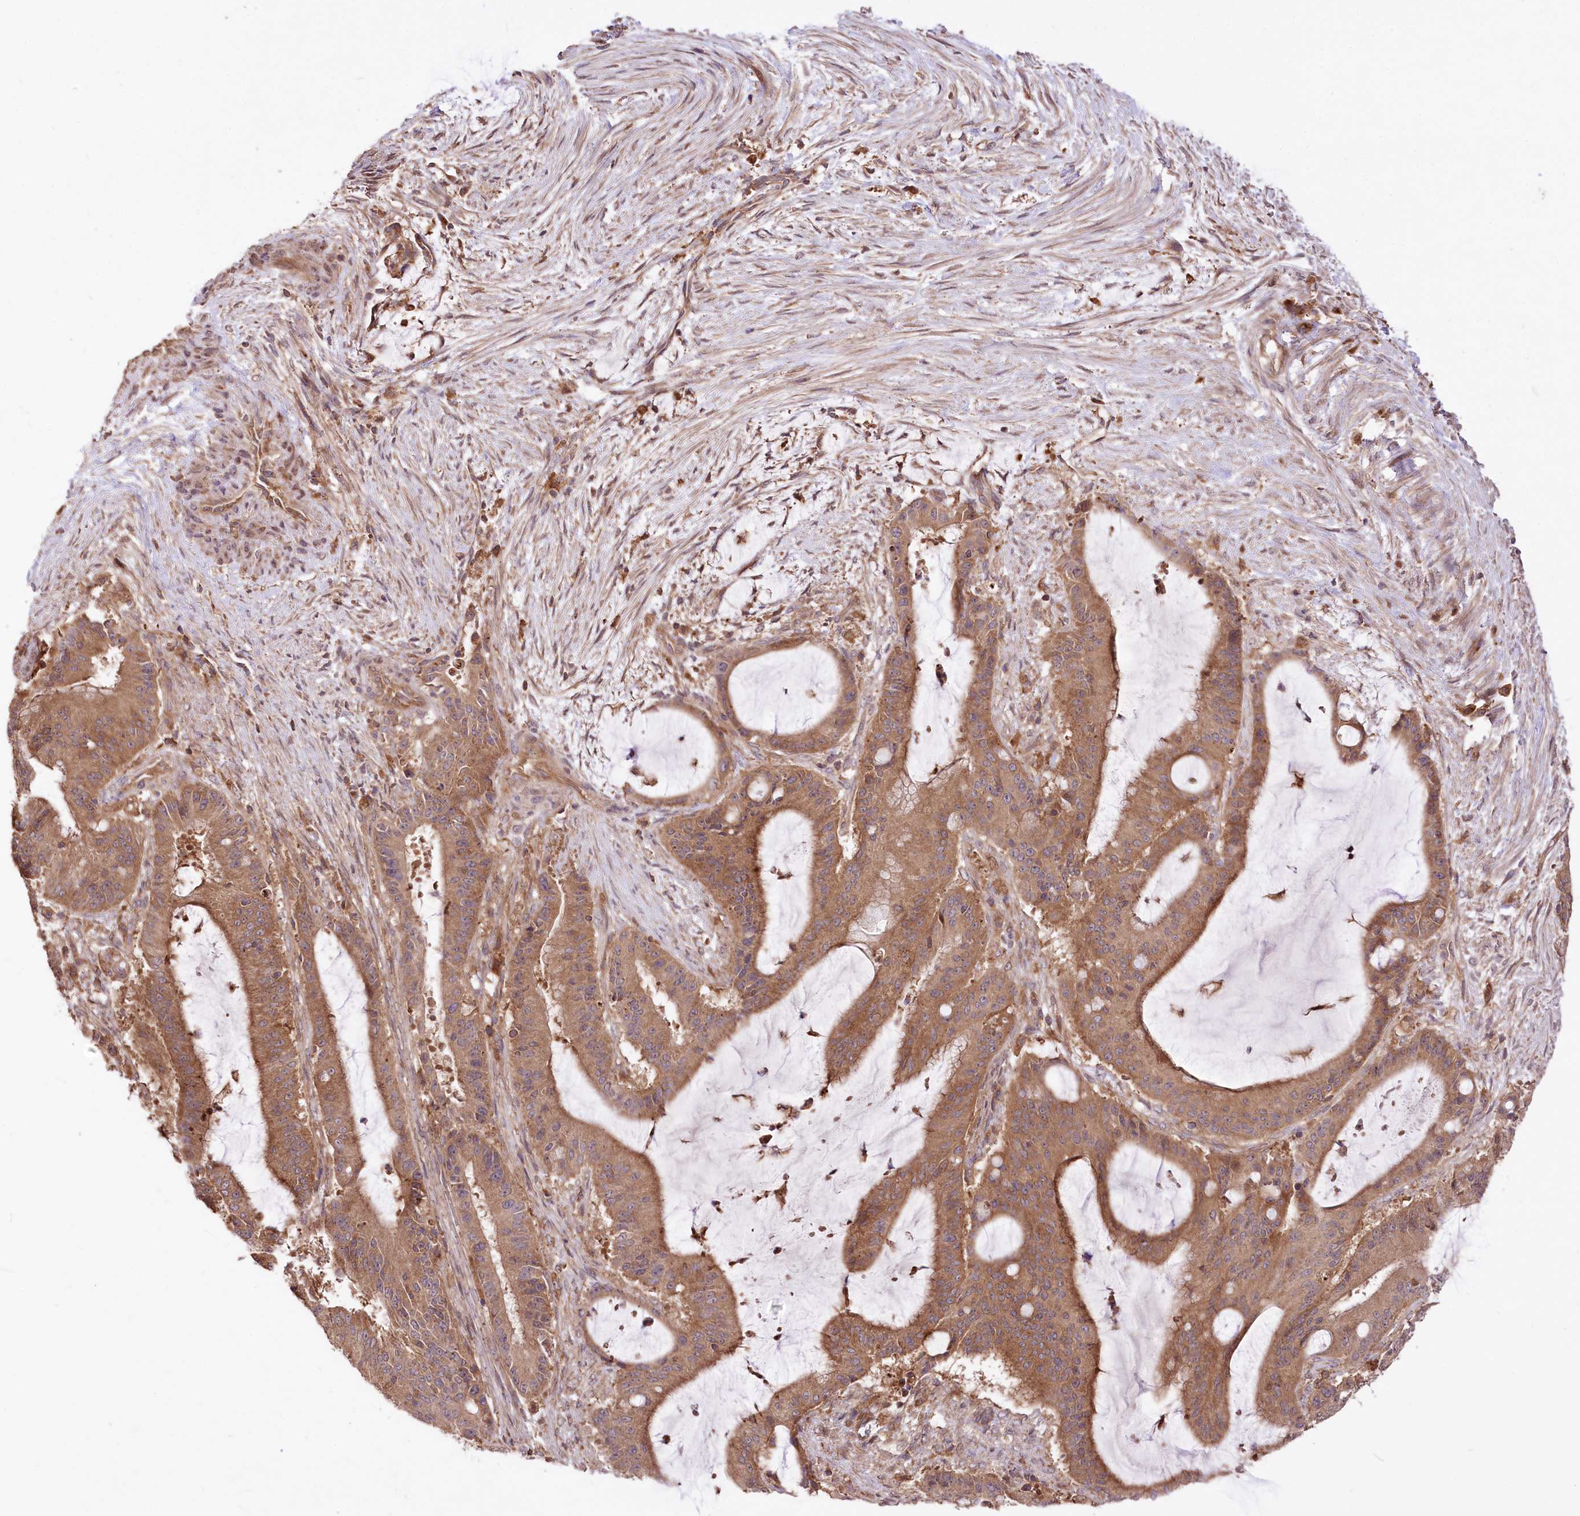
{"staining": {"intensity": "moderate", "quantity": ">75%", "location": "cytoplasmic/membranous"}, "tissue": "liver cancer", "cell_type": "Tumor cells", "image_type": "cancer", "snomed": [{"axis": "morphology", "description": "Normal tissue, NOS"}, {"axis": "morphology", "description": "Cholangiocarcinoma"}, {"axis": "topography", "description": "Liver"}, {"axis": "topography", "description": "Peripheral nerve tissue"}], "caption": "Protein expression by IHC shows moderate cytoplasmic/membranous expression in approximately >75% of tumor cells in liver cholangiocarcinoma.", "gene": "XYLB", "patient": {"sex": "female", "age": 73}}